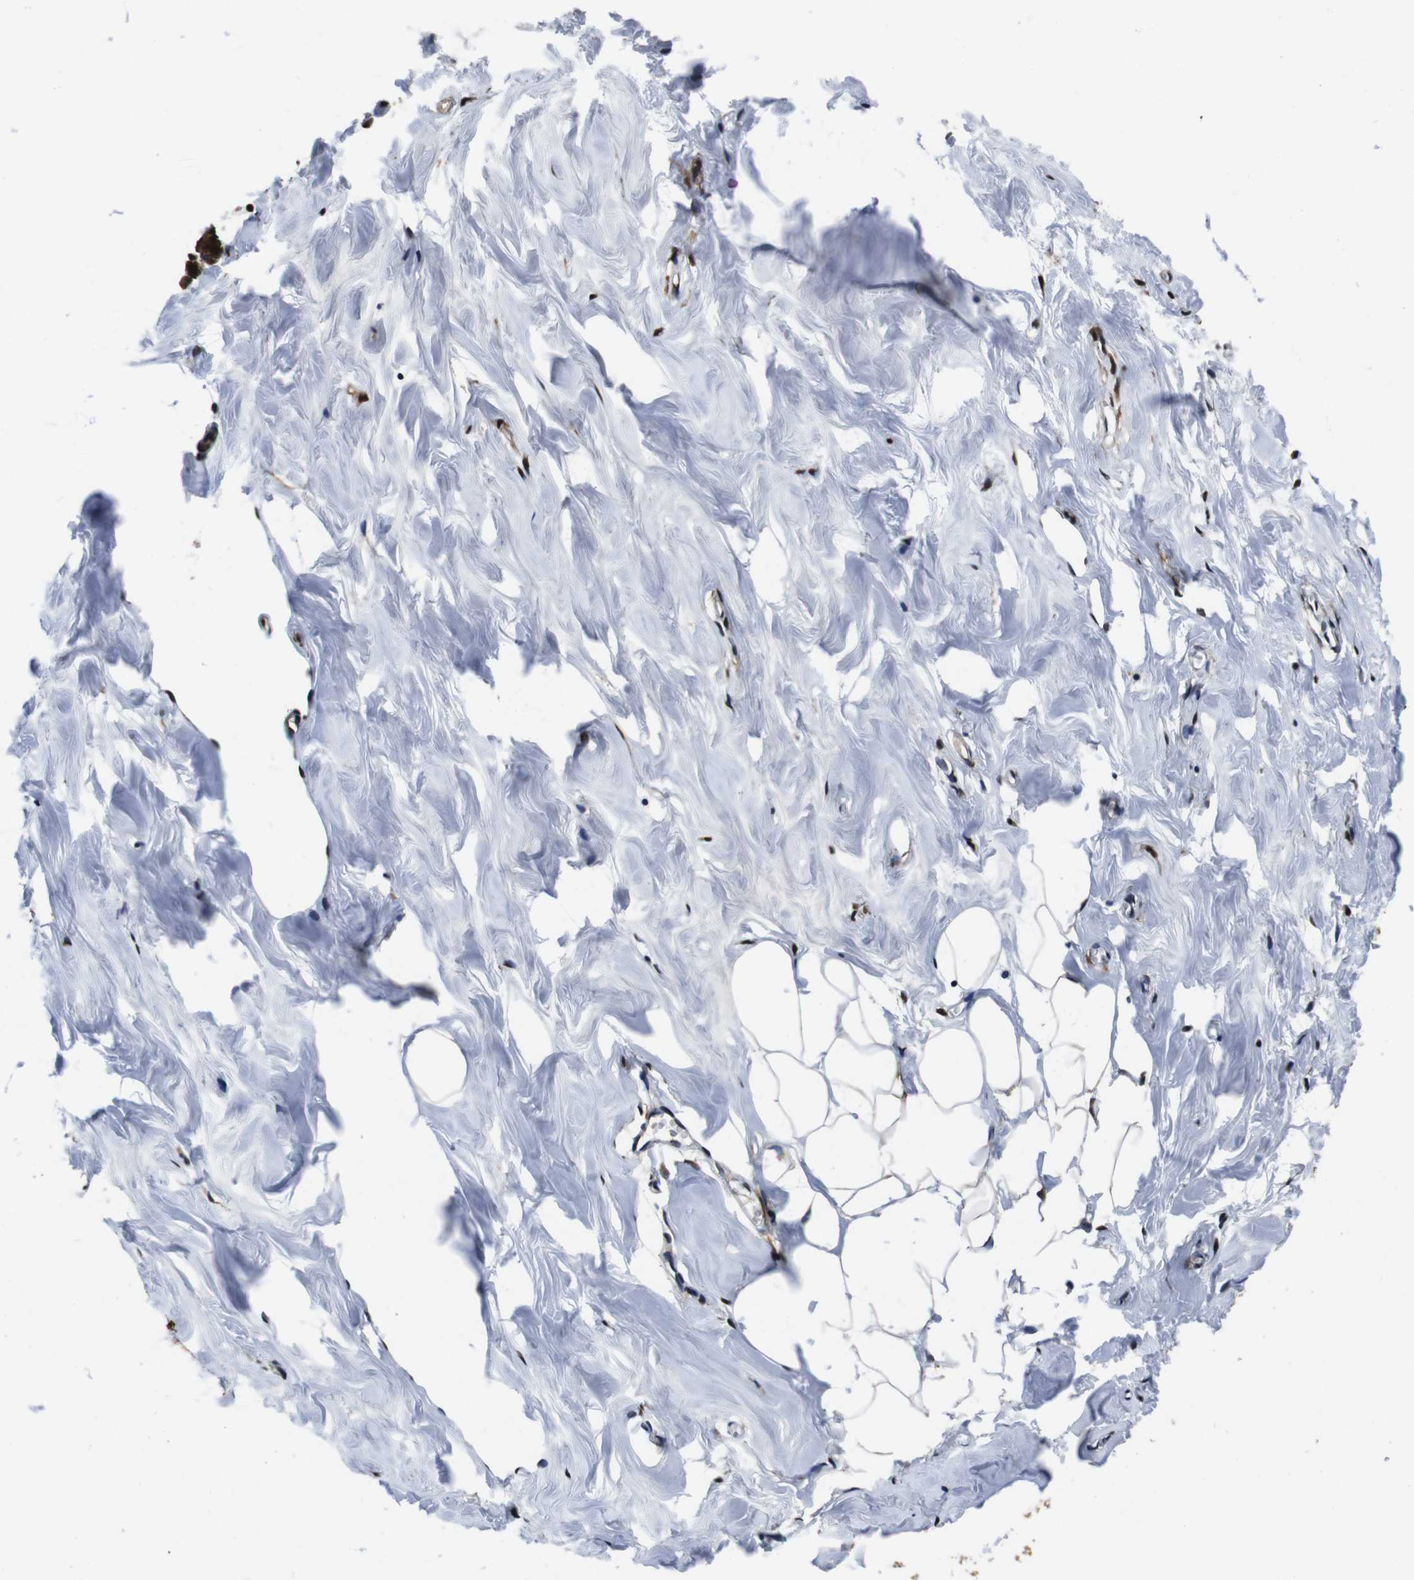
{"staining": {"intensity": "strong", "quantity": ">75%", "location": "cytoplasmic/membranous,nuclear"}, "tissue": "breast", "cell_type": "Adipocytes", "image_type": "normal", "snomed": [{"axis": "morphology", "description": "Normal tissue, NOS"}, {"axis": "topography", "description": "Breast"}], "caption": "Adipocytes demonstrate high levels of strong cytoplasmic/membranous,nuclear positivity in approximately >75% of cells in benign human breast. Using DAB (3,3'-diaminobenzidine) (brown) and hematoxylin (blue) stains, captured at high magnification using brightfield microscopy.", "gene": "VCP", "patient": {"sex": "female", "age": 27}}